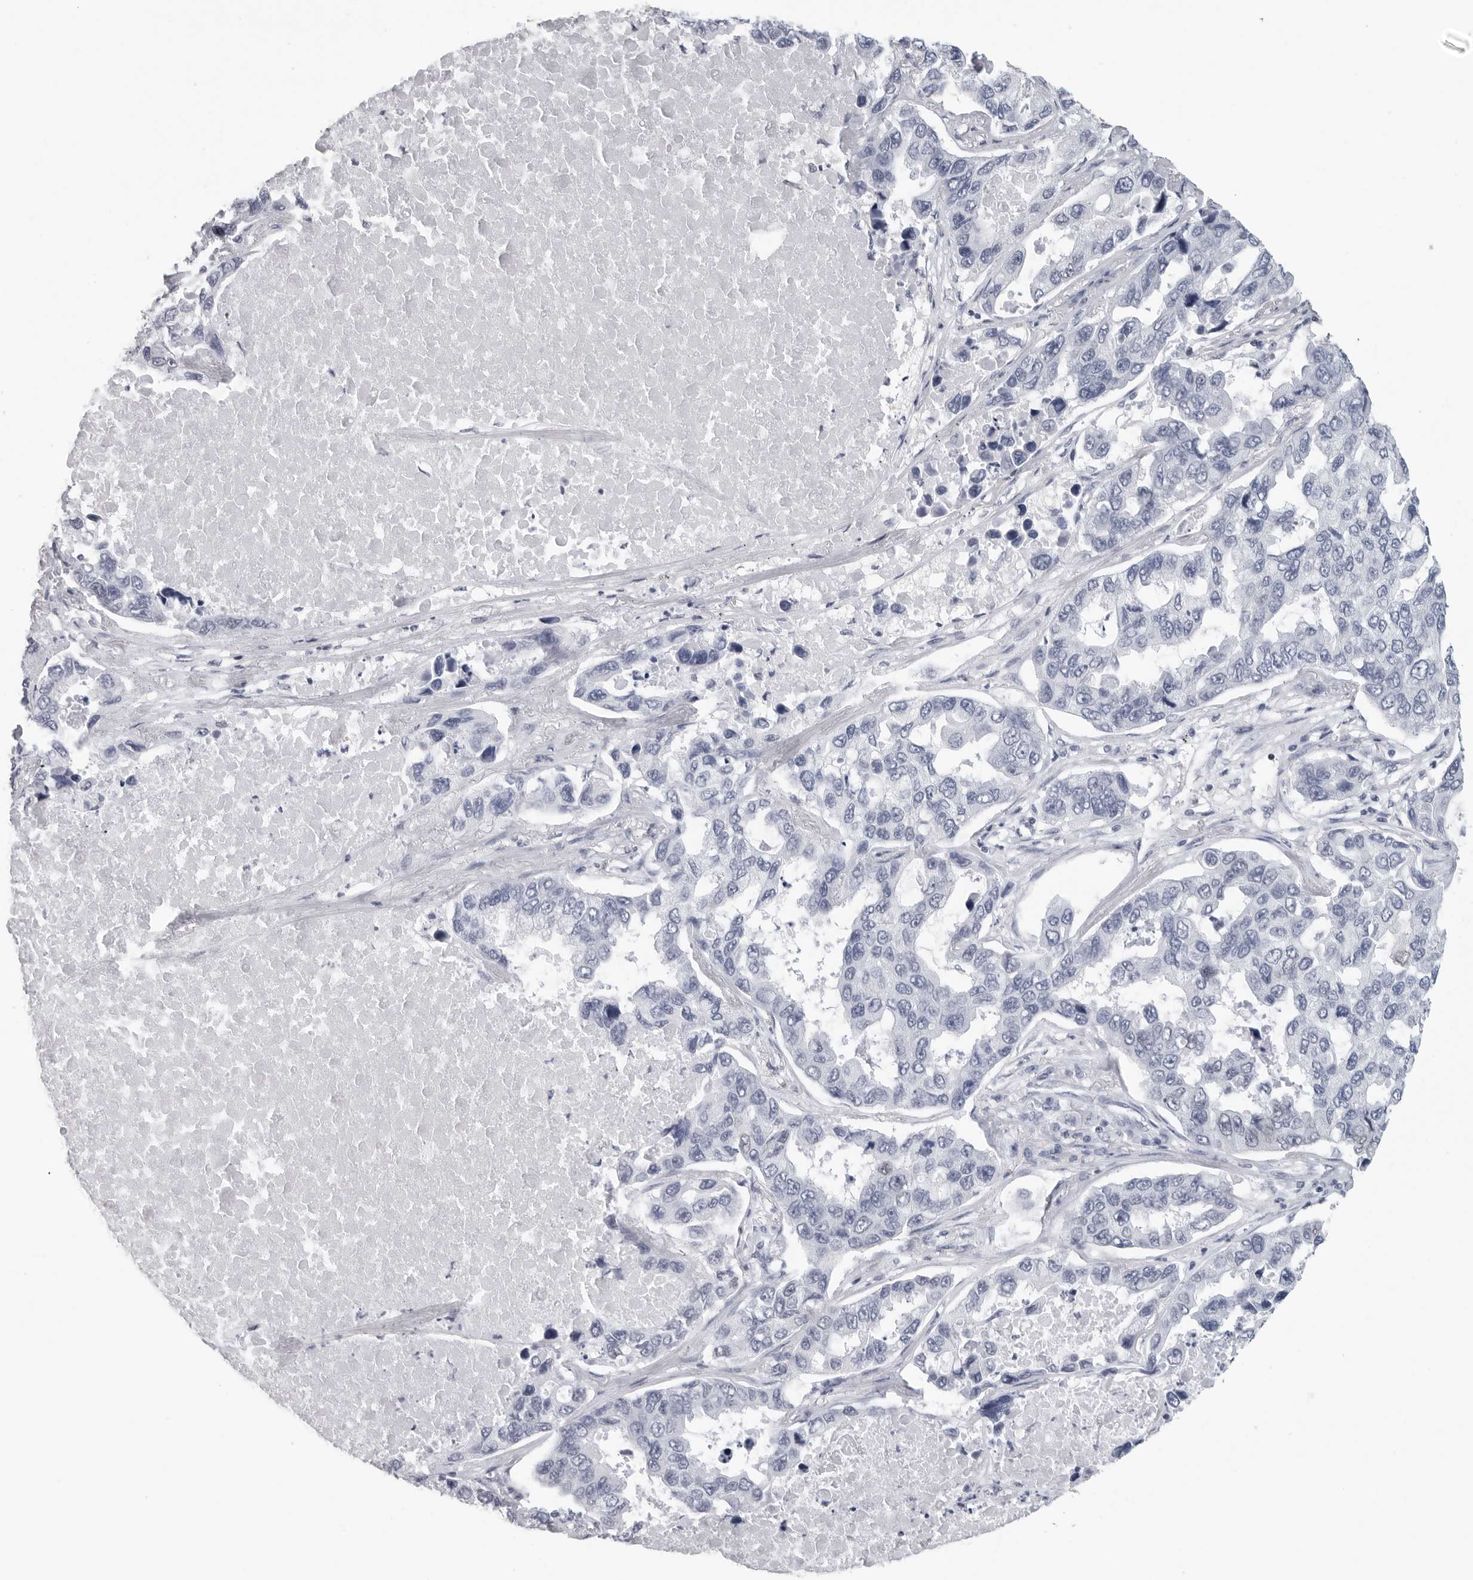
{"staining": {"intensity": "negative", "quantity": "none", "location": "none"}, "tissue": "lung cancer", "cell_type": "Tumor cells", "image_type": "cancer", "snomed": [{"axis": "morphology", "description": "Adenocarcinoma, NOS"}, {"axis": "topography", "description": "Lung"}], "caption": "High power microscopy histopathology image of an IHC image of lung cancer (adenocarcinoma), revealing no significant staining in tumor cells.", "gene": "SATB2", "patient": {"sex": "male", "age": 64}}